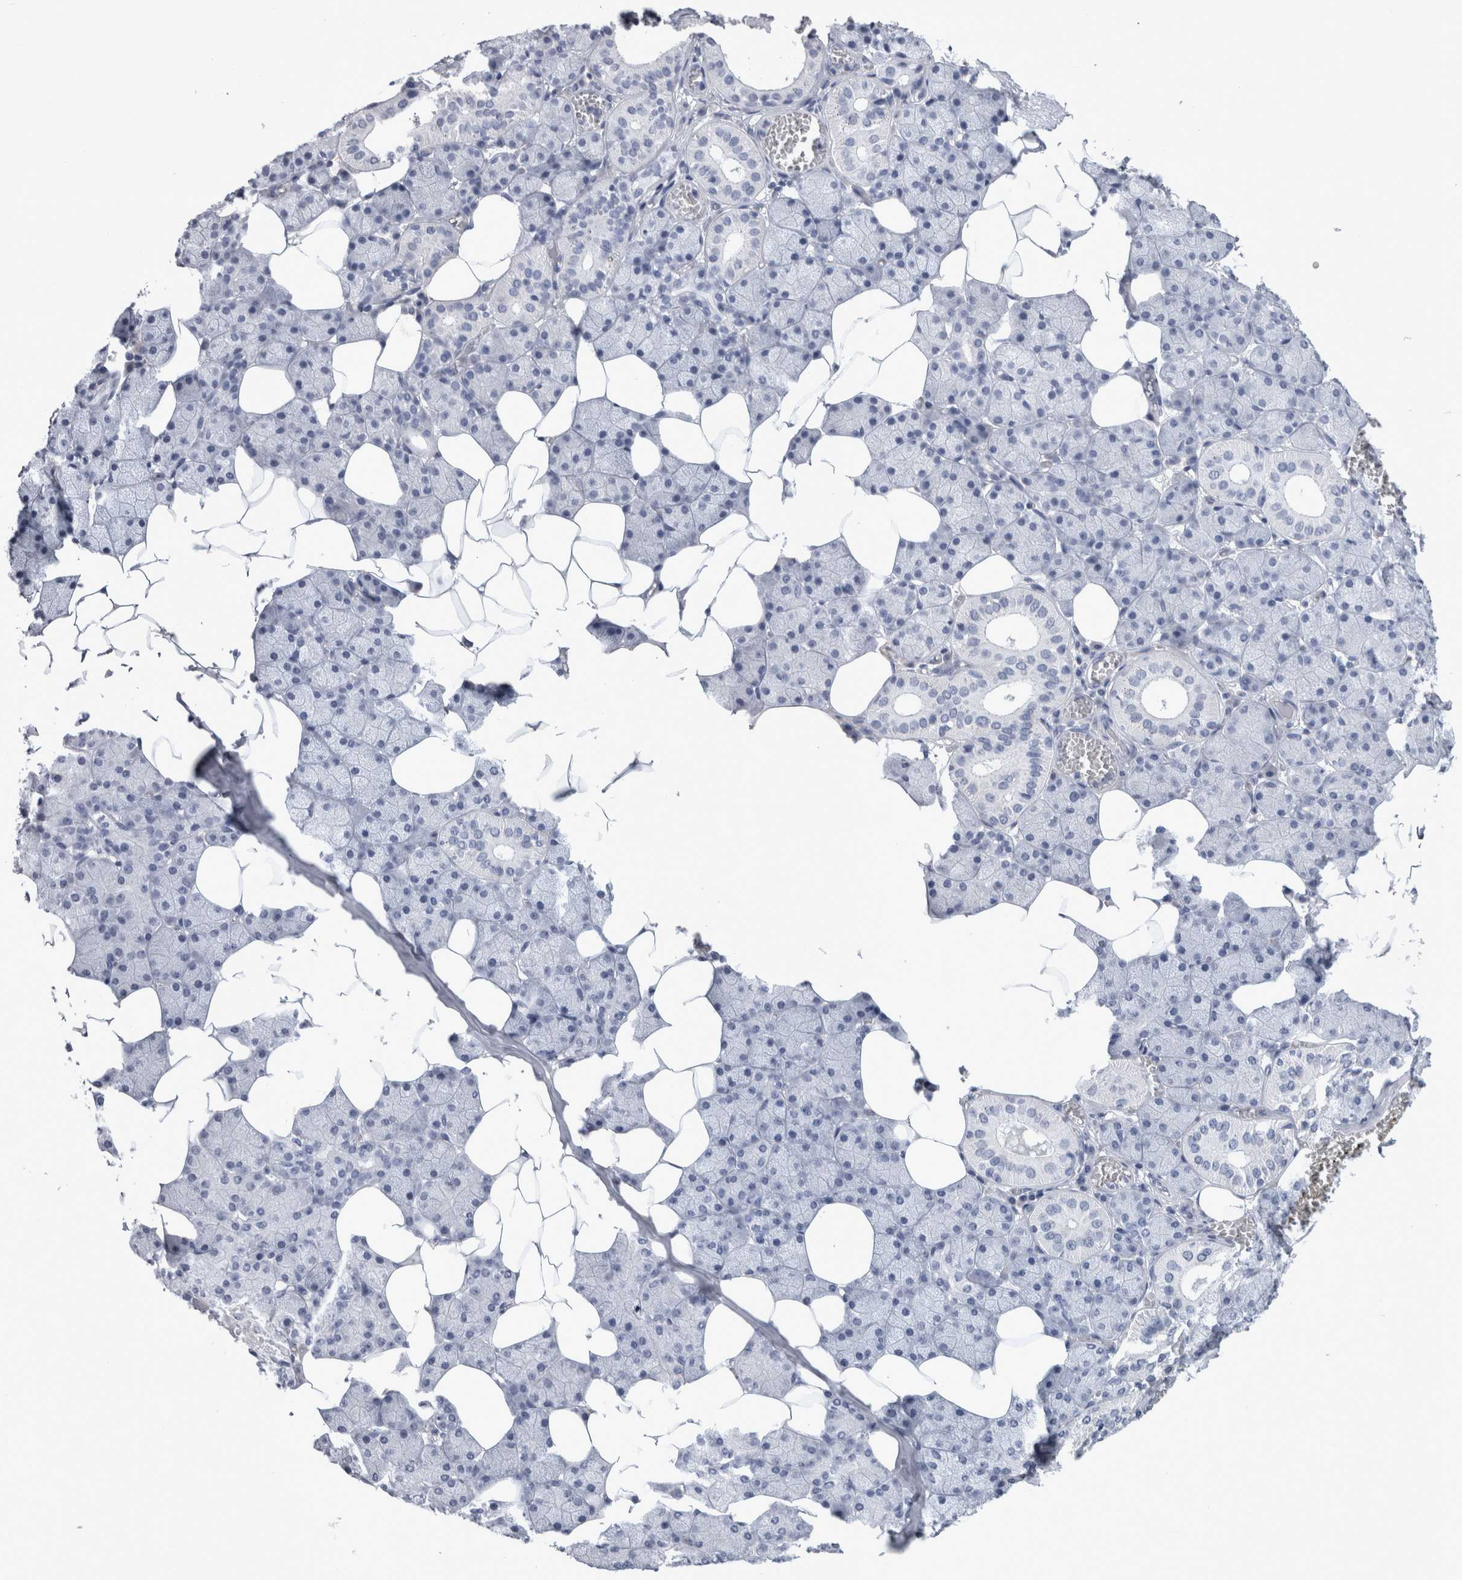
{"staining": {"intensity": "negative", "quantity": "none", "location": "none"}, "tissue": "salivary gland", "cell_type": "Glandular cells", "image_type": "normal", "snomed": [{"axis": "morphology", "description": "Normal tissue, NOS"}, {"axis": "topography", "description": "Salivary gland"}], "caption": "The image shows no significant expression in glandular cells of salivary gland.", "gene": "PAX5", "patient": {"sex": "female", "age": 33}}